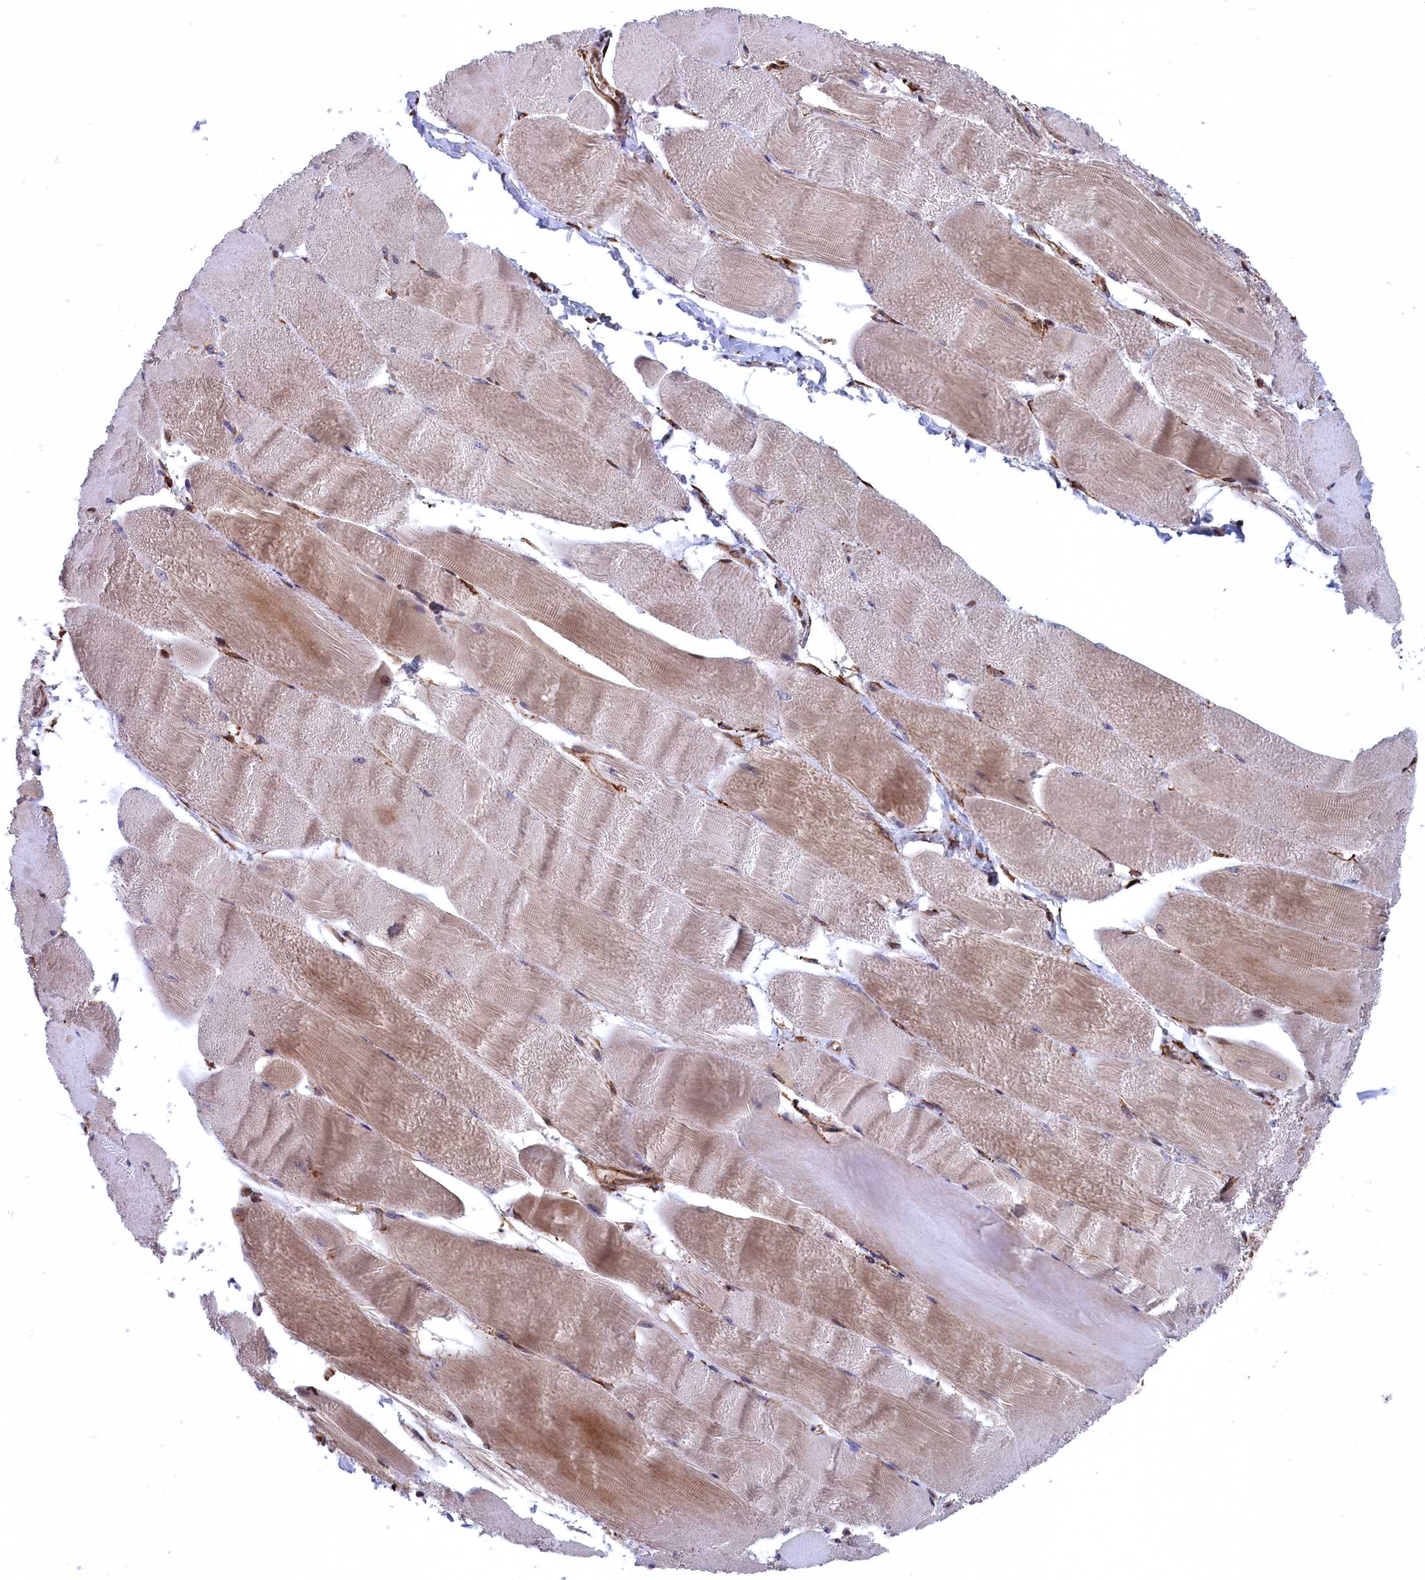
{"staining": {"intensity": "moderate", "quantity": "<25%", "location": "cytoplasmic/membranous"}, "tissue": "skeletal muscle", "cell_type": "Myocytes", "image_type": "normal", "snomed": [{"axis": "morphology", "description": "Normal tissue, NOS"}, {"axis": "morphology", "description": "Basal cell carcinoma"}, {"axis": "topography", "description": "Skeletal muscle"}], "caption": "Immunohistochemical staining of benign skeletal muscle demonstrates <25% levels of moderate cytoplasmic/membranous protein expression in about <25% of myocytes.", "gene": "PLA2G4C", "patient": {"sex": "female", "age": 64}}